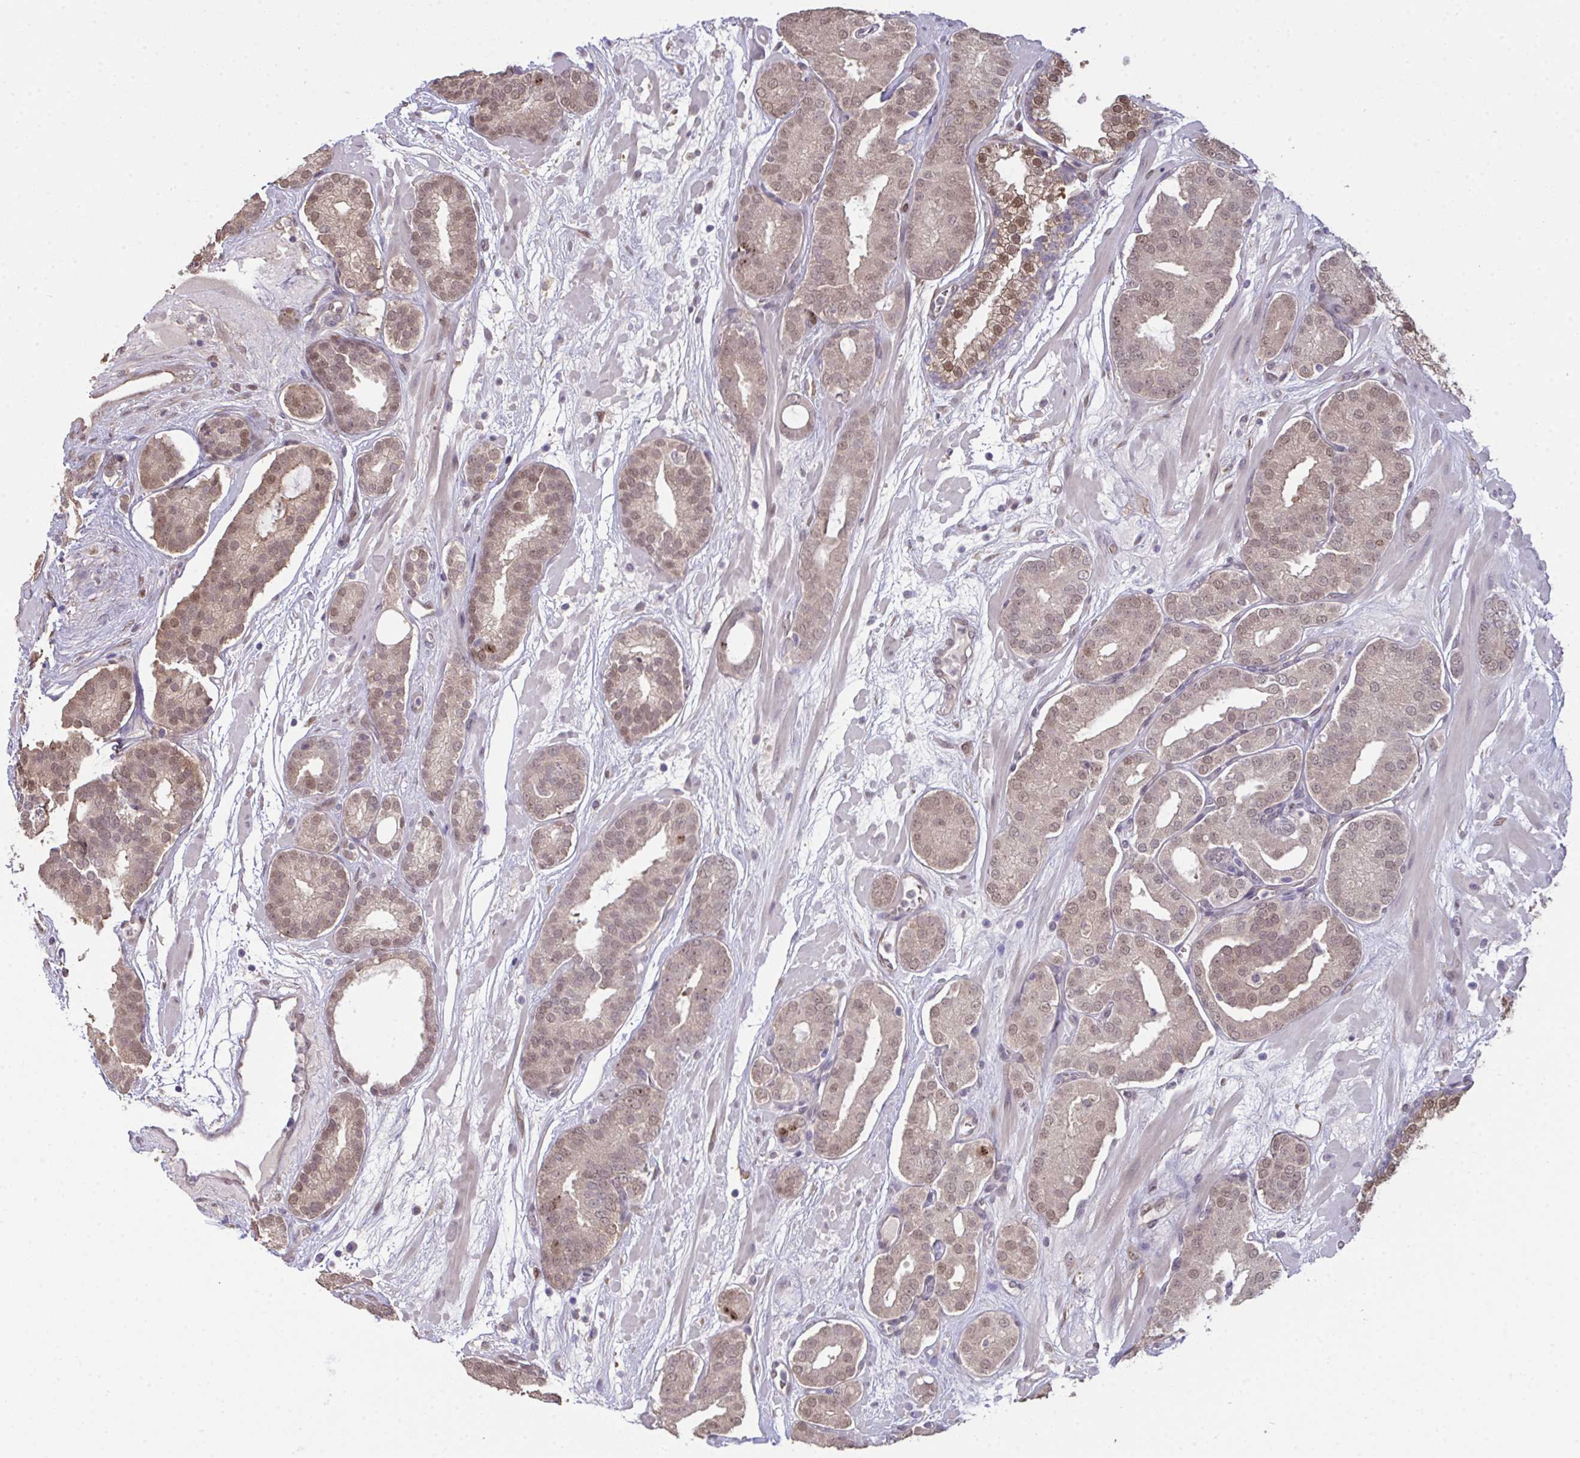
{"staining": {"intensity": "weak", "quantity": ">75%", "location": "cytoplasmic/membranous,nuclear"}, "tissue": "prostate cancer", "cell_type": "Tumor cells", "image_type": "cancer", "snomed": [{"axis": "morphology", "description": "Adenocarcinoma, High grade"}, {"axis": "topography", "description": "Prostate"}], "caption": "Prostate cancer stained for a protein demonstrates weak cytoplasmic/membranous and nuclear positivity in tumor cells.", "gene": "SETD7", "patient": {"sex": "male", "age": 66}}